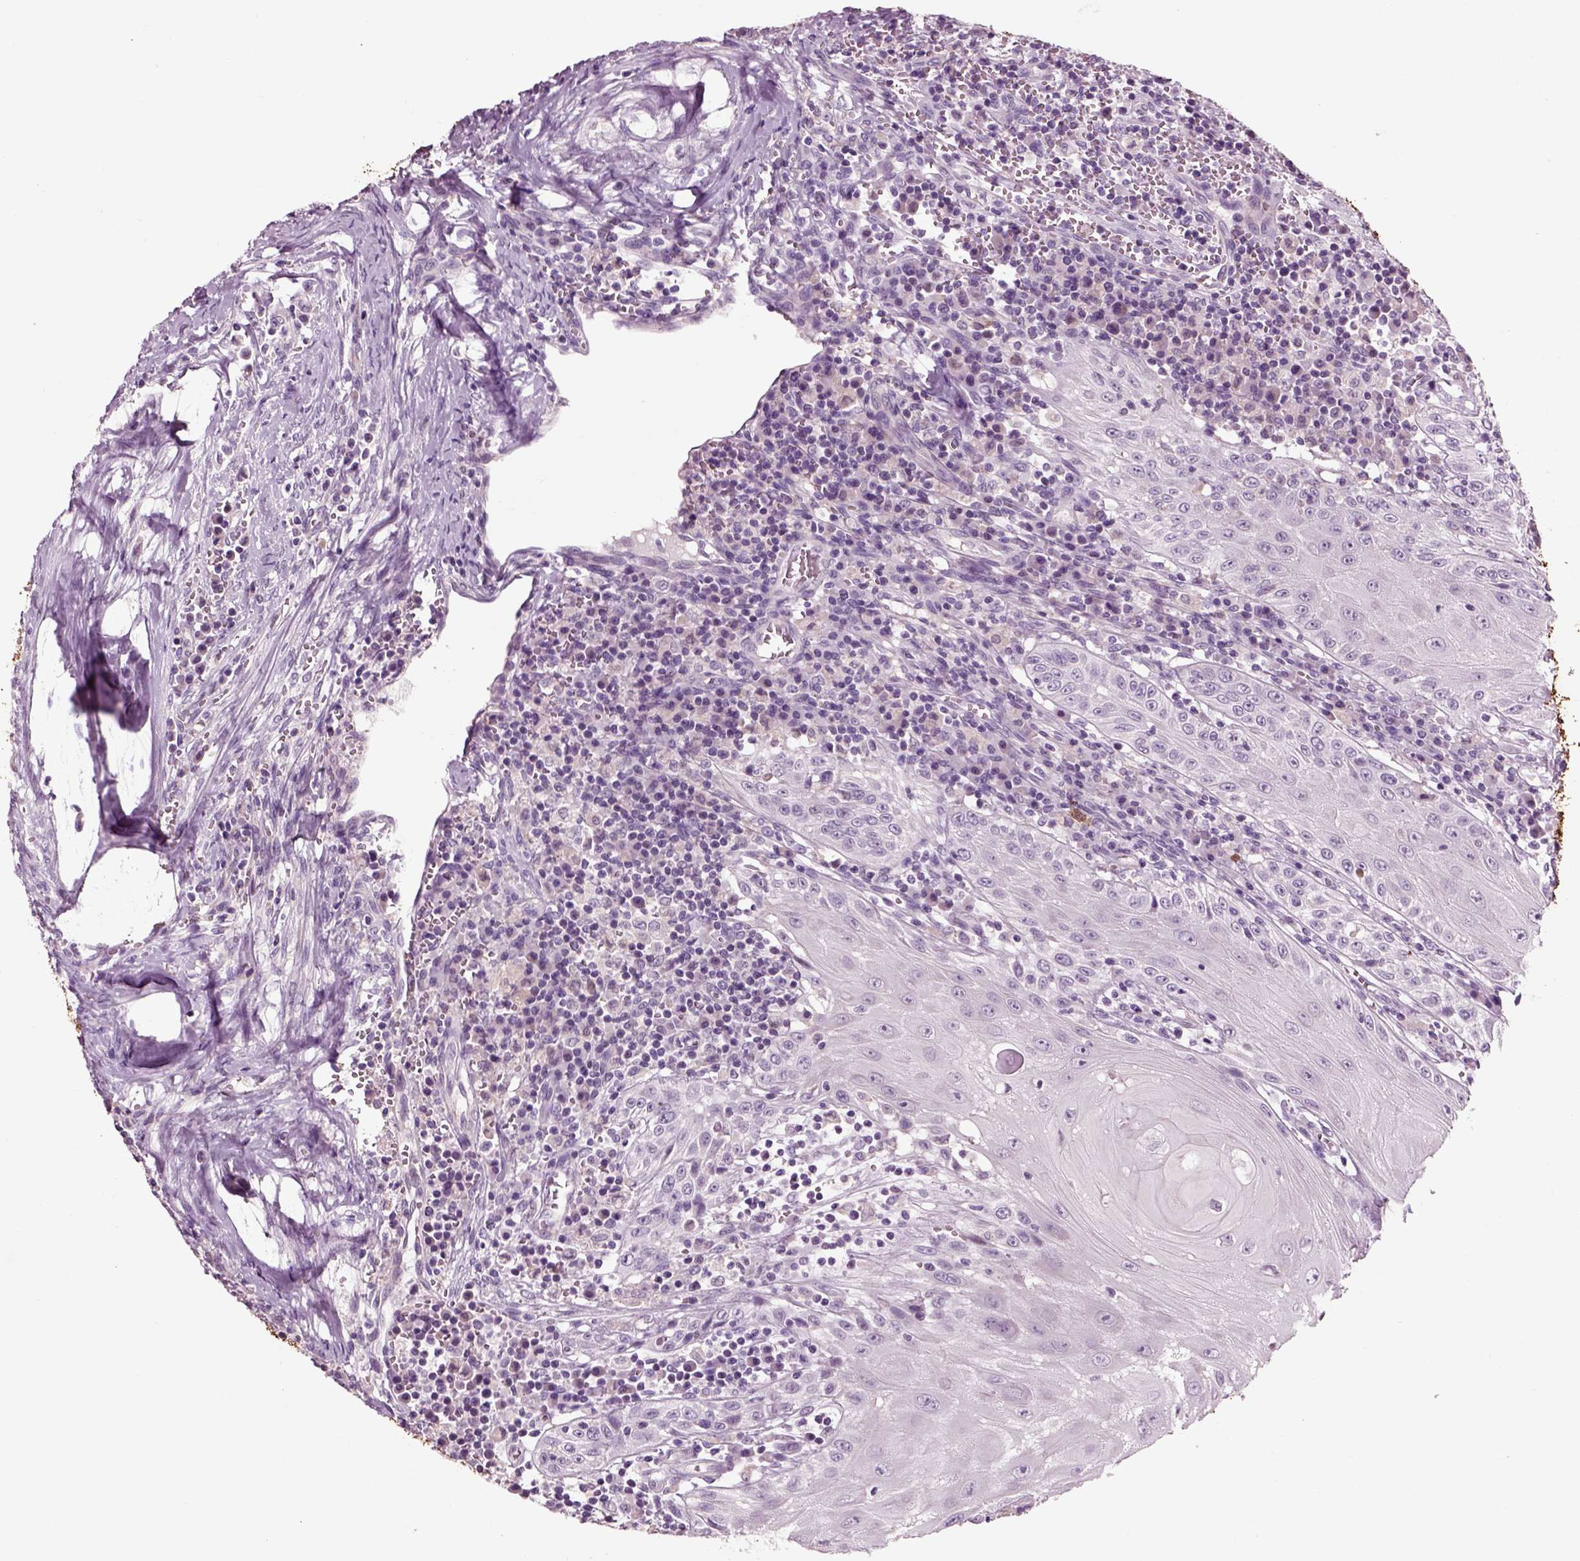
{"staining": {"intensity": "negative", "quantity": "none", "location": "none"}, "tissue": "head and neck cancer", "cell_type": "Tumor cells", "image_type": "cancer", "snomed": [{"axis": "morphology", "description": "Squamous cell carcinoma, NOS"}, {"axis": "topography", "description": "Oral tissue"}, {"axis": "topography", "description": "Head-Neck"}], "caption": "Immunohistochemical staining of human head and neck squamous cell carcinoma exhibits no significant expression in tumor cells.", "gene": "CHGB", "patient": {"sex": "male", "age": 58}}